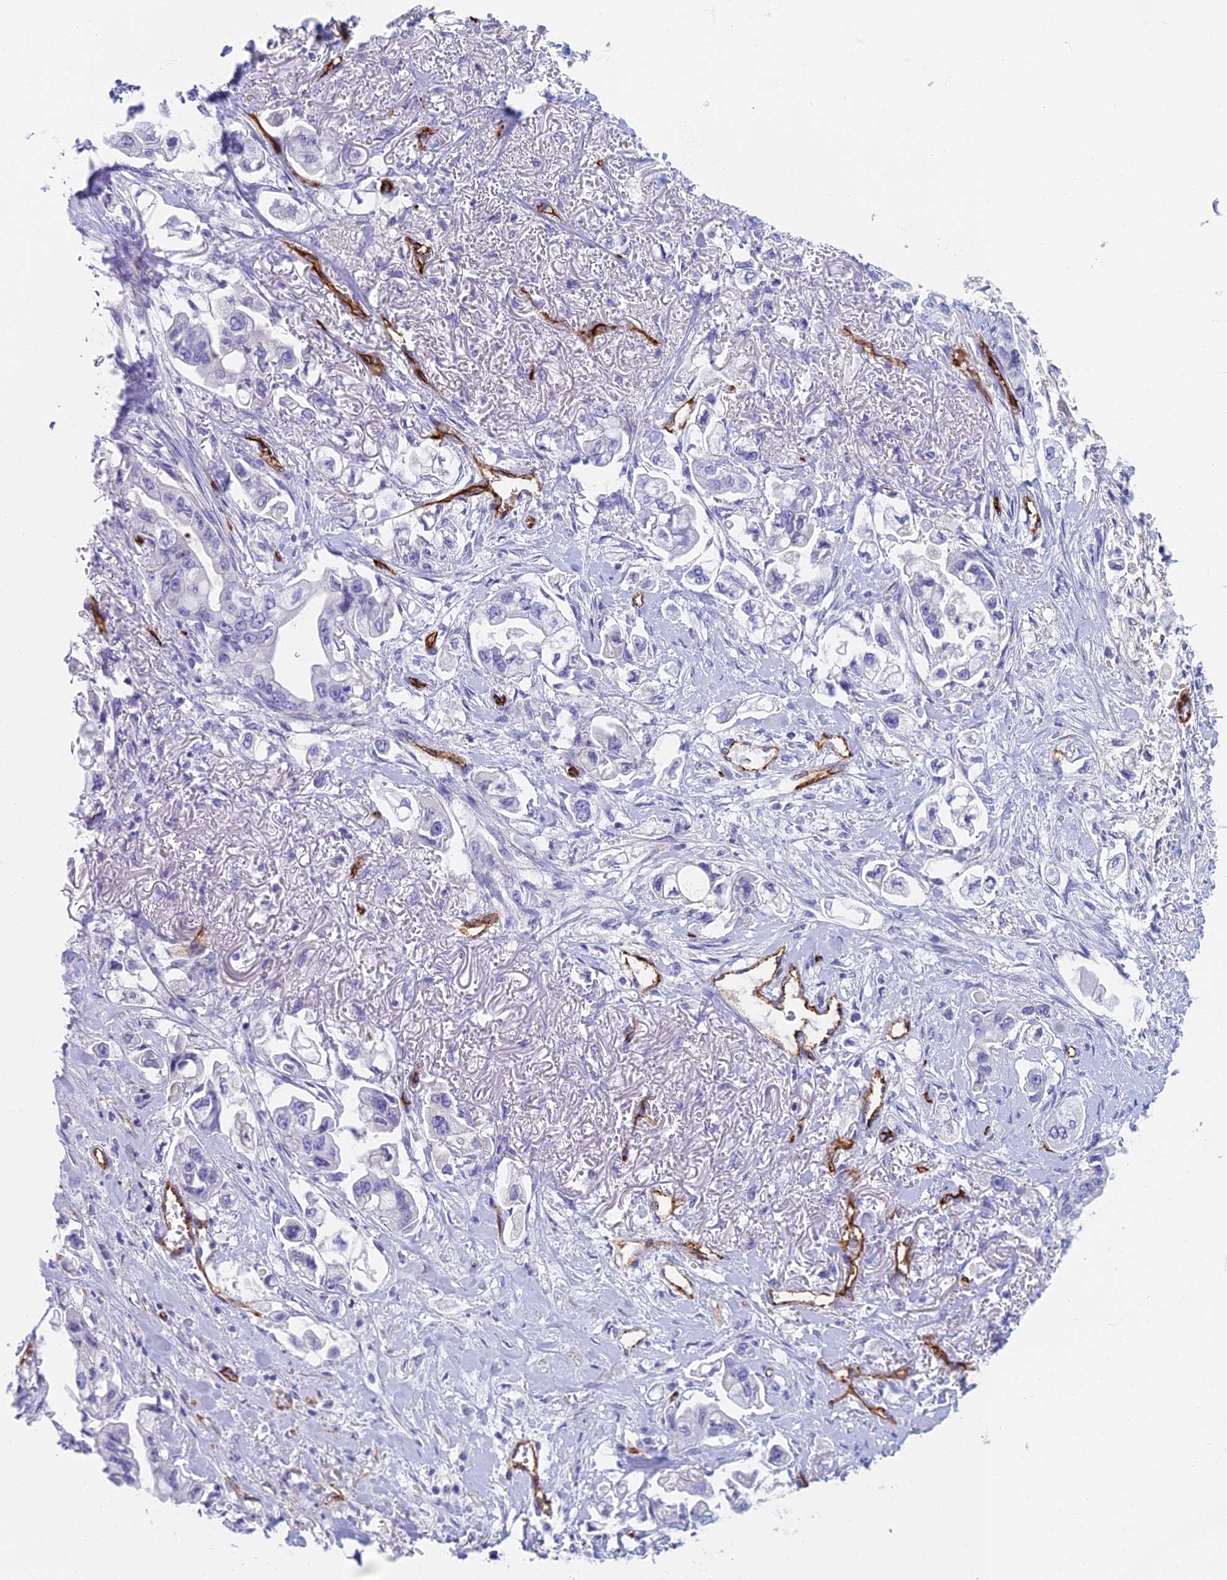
{"staining": {"intensity": "negative", "quantity": "none", "location": "none"}, "tissue": "stomach cancer", "cell_type": "Tumor cells", "image_type": "cancer", "snomed": [{"axis": "morphology", "description": "Adenocarcinoma, NOS"}, {"axis": "topography", "description": "Stomach"}], "caption": "IHC of human adenocarcinoma (stomach) exhibits no staining in tumor cells. Nuclei are stained in blue.", "gene": "ETFRF1", "patient": {"sex": "male", "age": 62}}